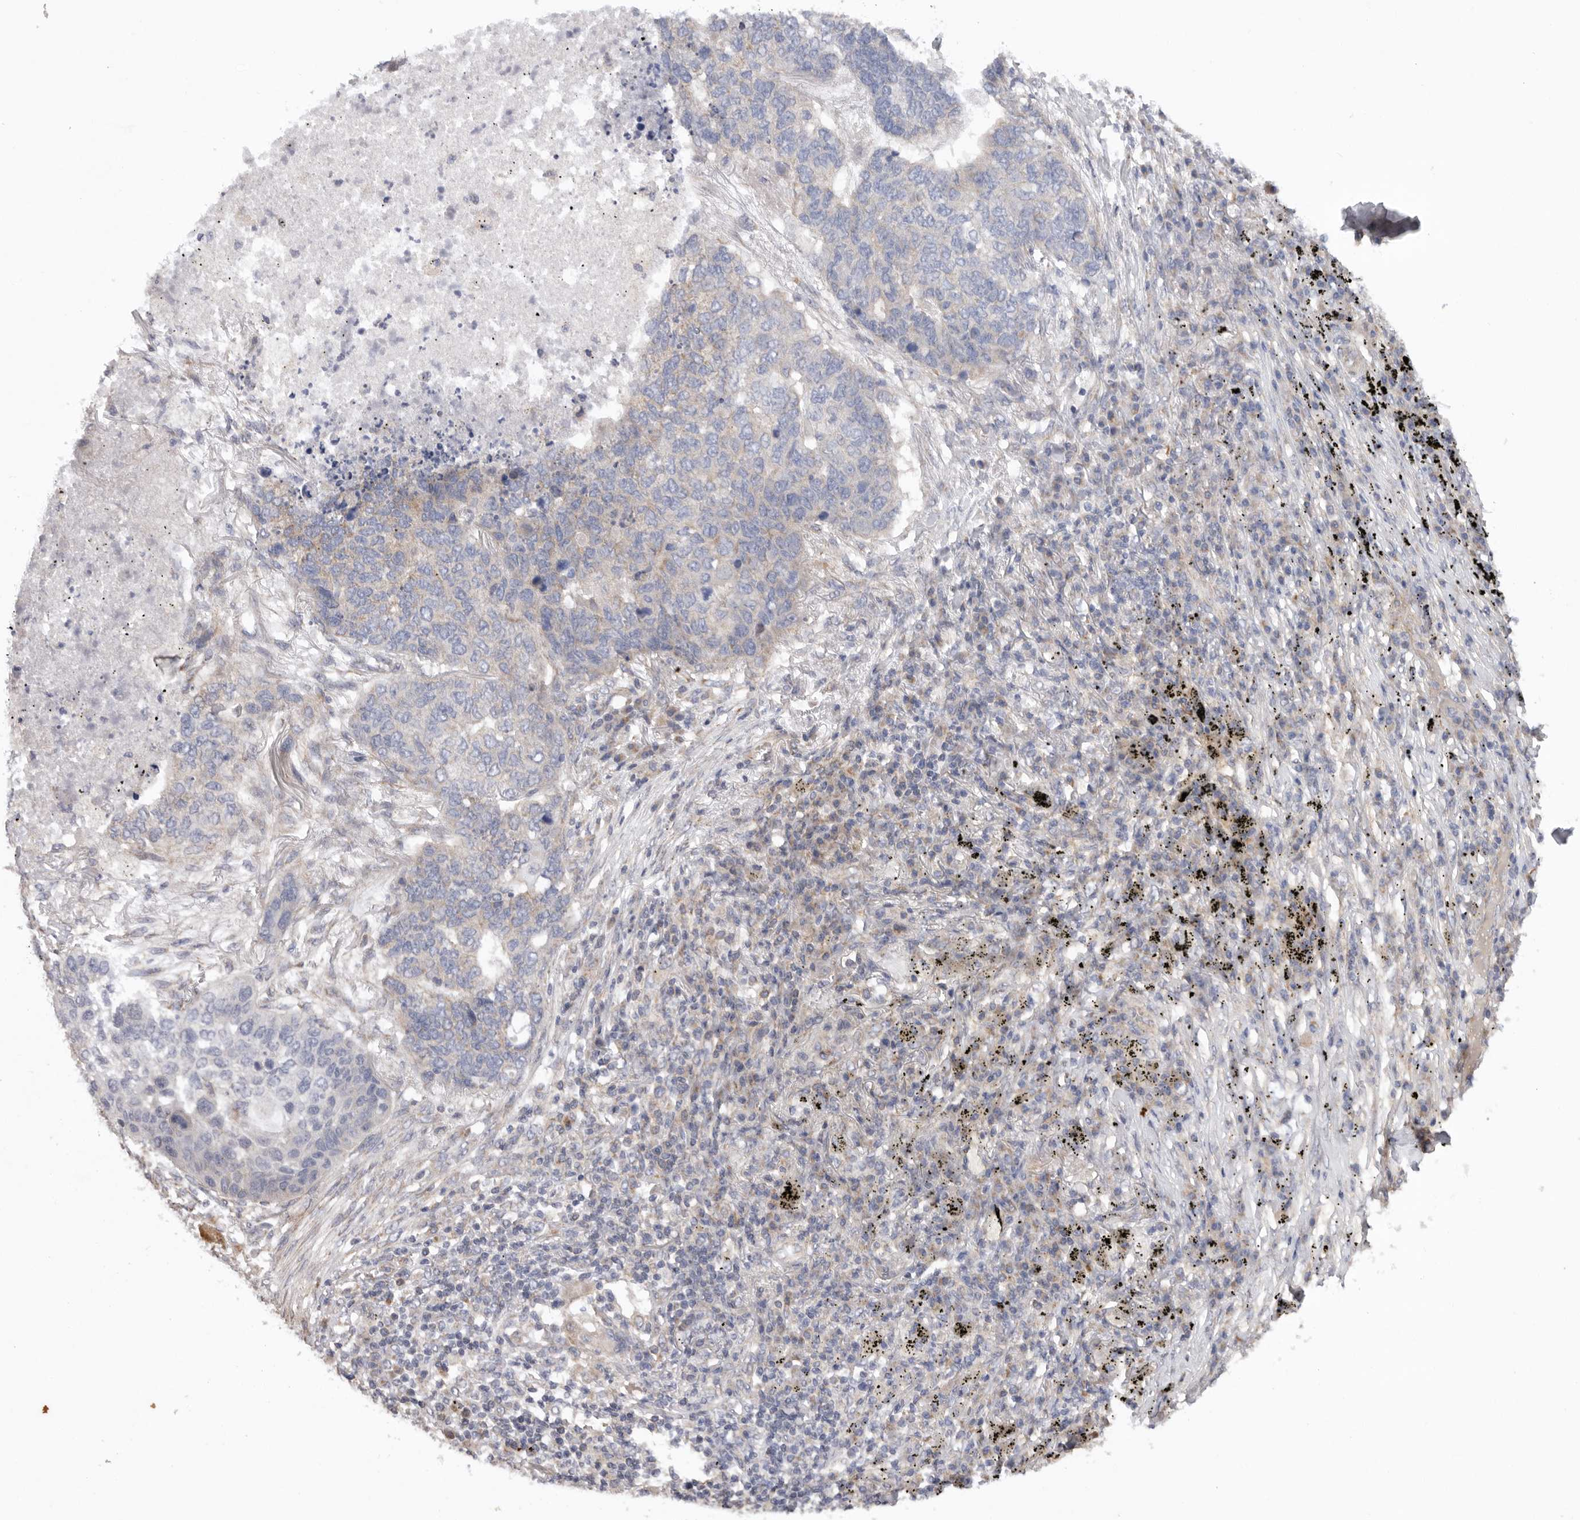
{"staining": {"intensity": "negative", "quantity": "none", "location": "none"}, "tissue": "lung cancer", "cell_type": "Tumor cells", "image_type": "cancer", "snomed": [{"axis": "morphology", "description": "Squamous cell carcinoma, NOS"}, {"axis": "topography", "description": "Lung"}], "caption": "High magnification brightfield microscopy of lung squamous cell carcinoma stained with DAB (brown) and counterstained with hematoxylin (blue): tumor cells show no significant staining. The staining is performed using DAB brown chromogen with nuclei counter-stained in using hematoxylin.", "gene": "MTFR1L", "patient": {"sex": "female", "age": 63}}